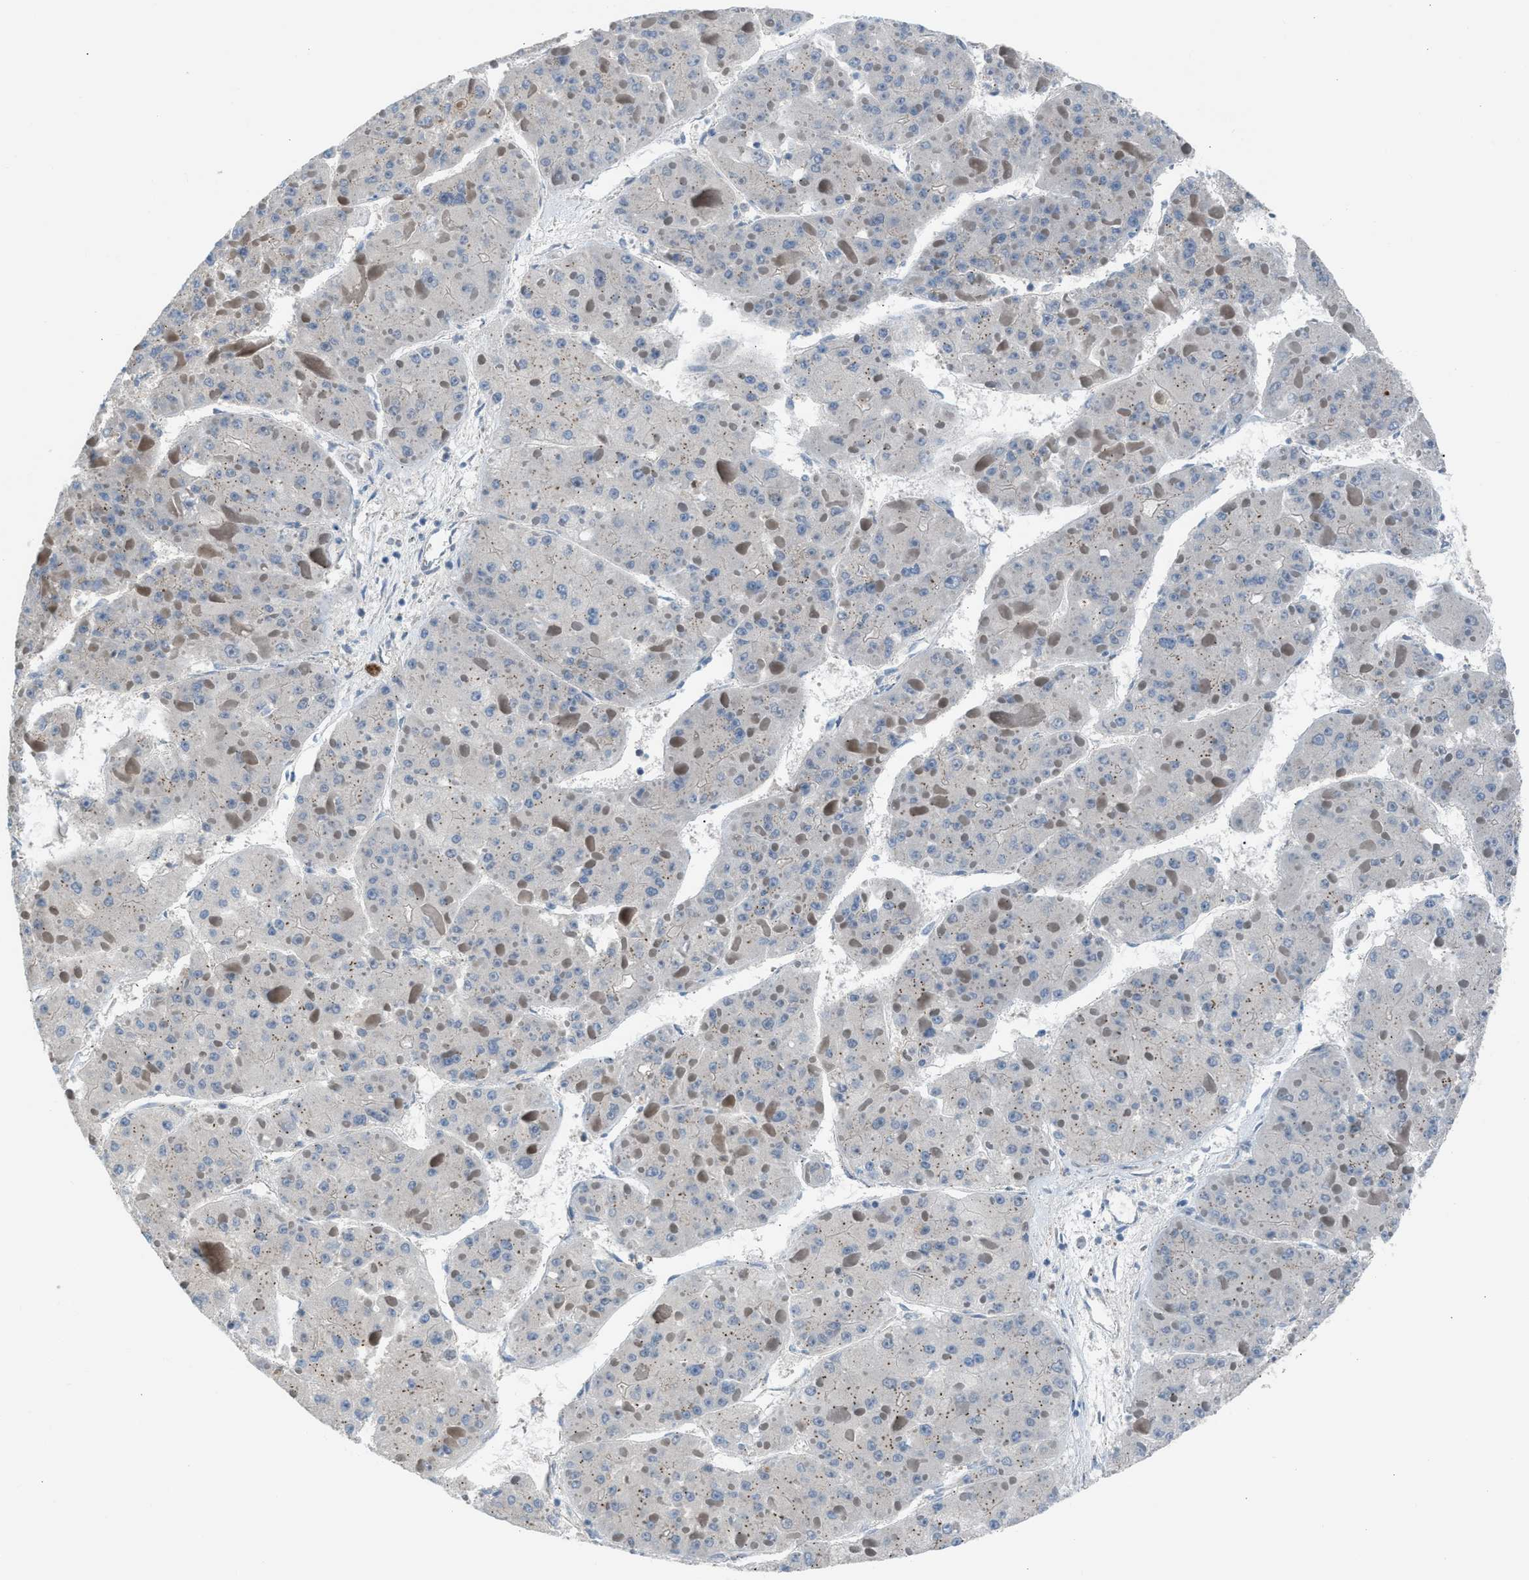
{"staining": {"intensity": "weak", "quantity": "25%-75%", "location": "cytoplasmic/membranous"}, "tissue": "liver cancer", "cell_type": "Tumor cells", "image_type": "cancer", "snomed": [{"axis": "morphology", "description": "Carcinoma, Hepatocellular, NOS"}, {"axis": "topography", "description": "Liver"}], "caption": "Liver cancer (hepatocellular carcinoma) tissue demonstrates weak cytoplasmic/membranous staining in approximately 25%-75% of tumor cells, visualized by immunohistochemistry.", "gene": "CRTC1", "patient": {"sex": "female", "age": 73}}